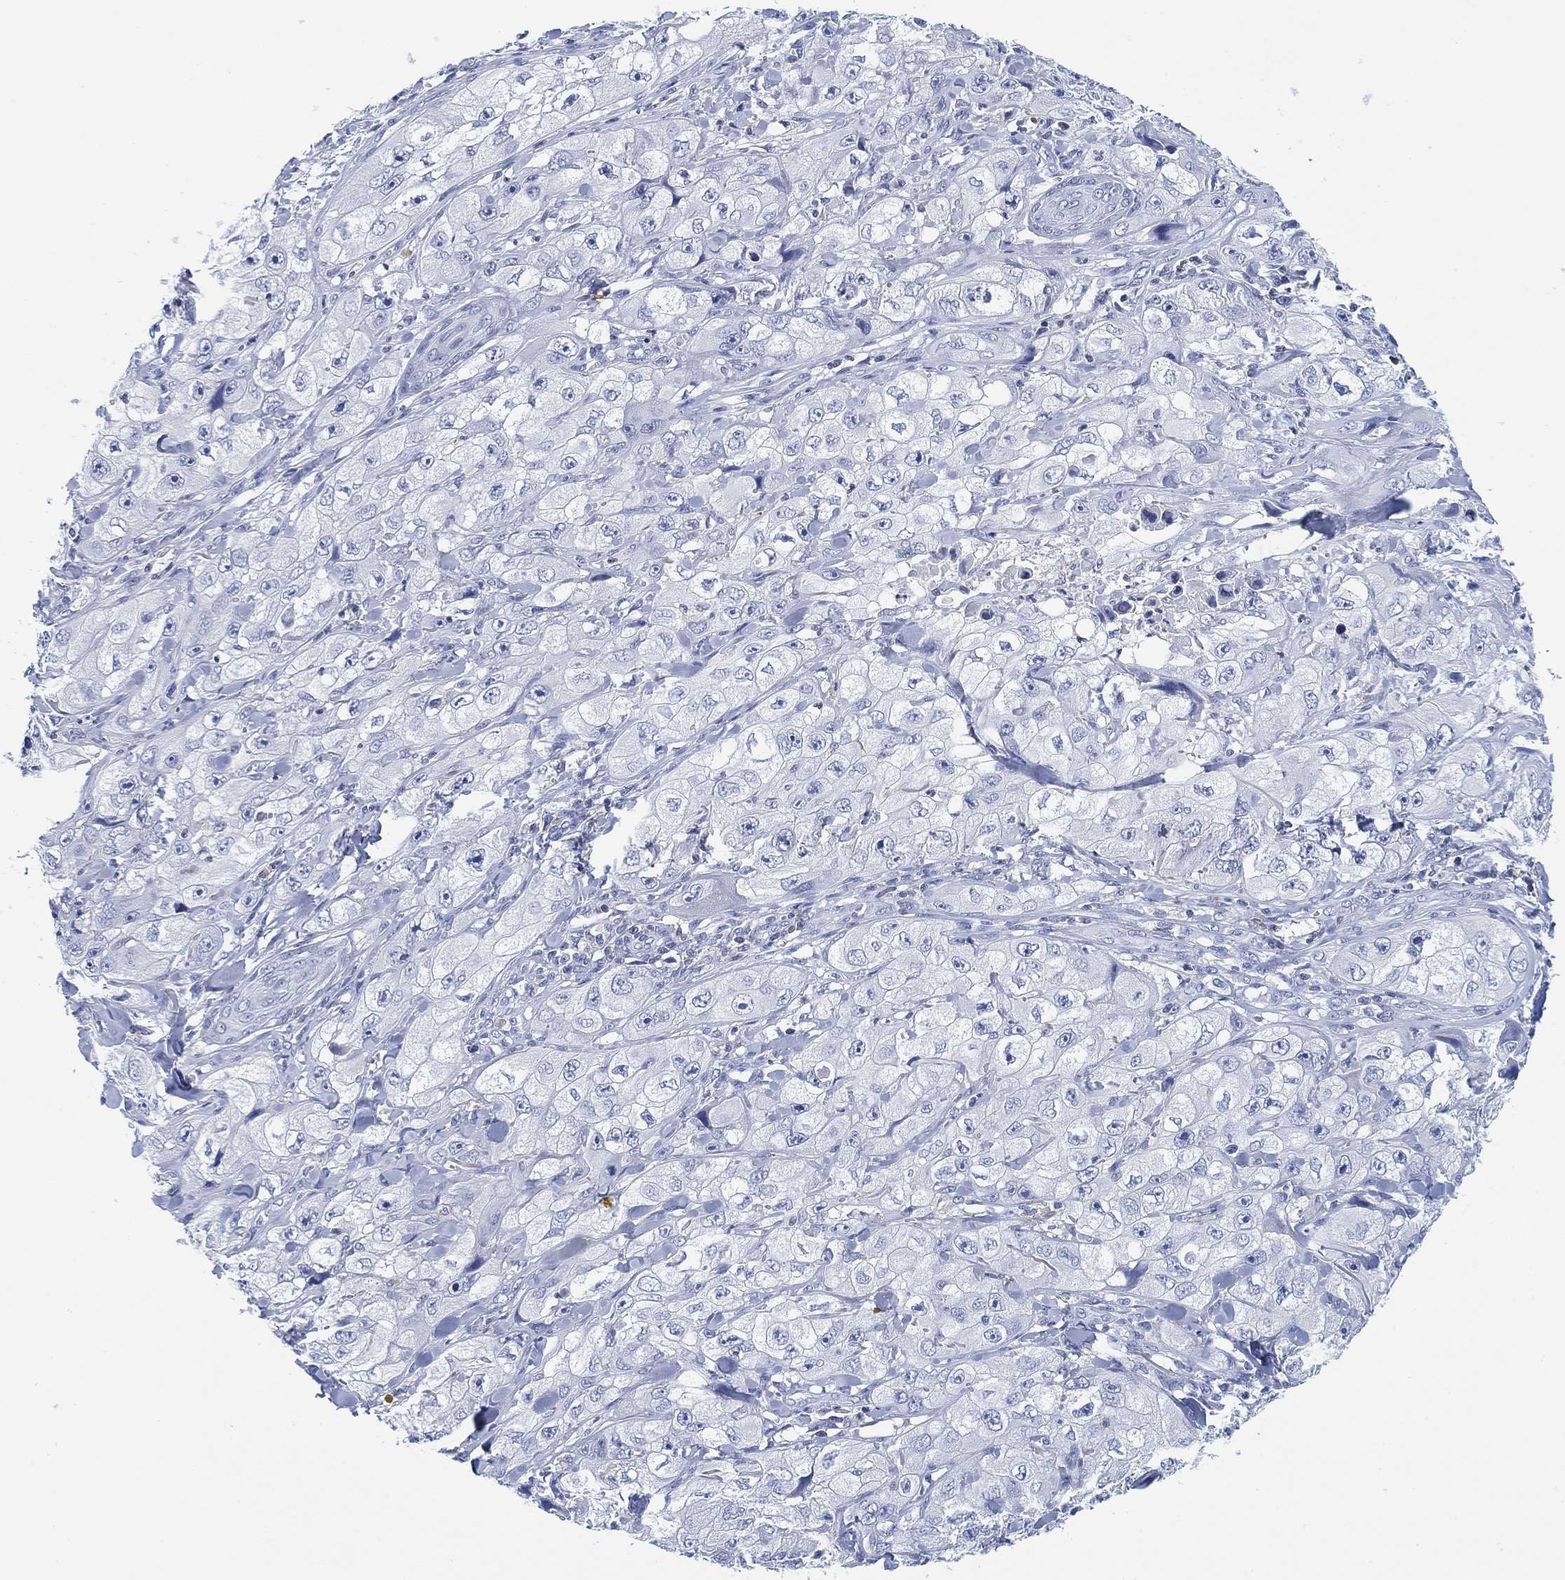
{"staining": {"intensity": "negative", "quantity": "none", "location": "none"}, "tissue": "skin cancer", "cell_type": "Tumor cells", "image_type": "cancer", "snomed": [{"axis": "morphology", "description": "Squamous cell carcinoma, NOS"}, {"axis": "topography", "description": "Skin"}, {"axis": "topography", "description": "Subcutis"}], "caption": "Immunohistochemistry (IHC) histopathology image of skin squamous cell carcinoma stained for a protein (brown), which exhibits no staining in tumor cells.", "gene": "FYB1", "patient": {"sex": "male", "age": 73}}